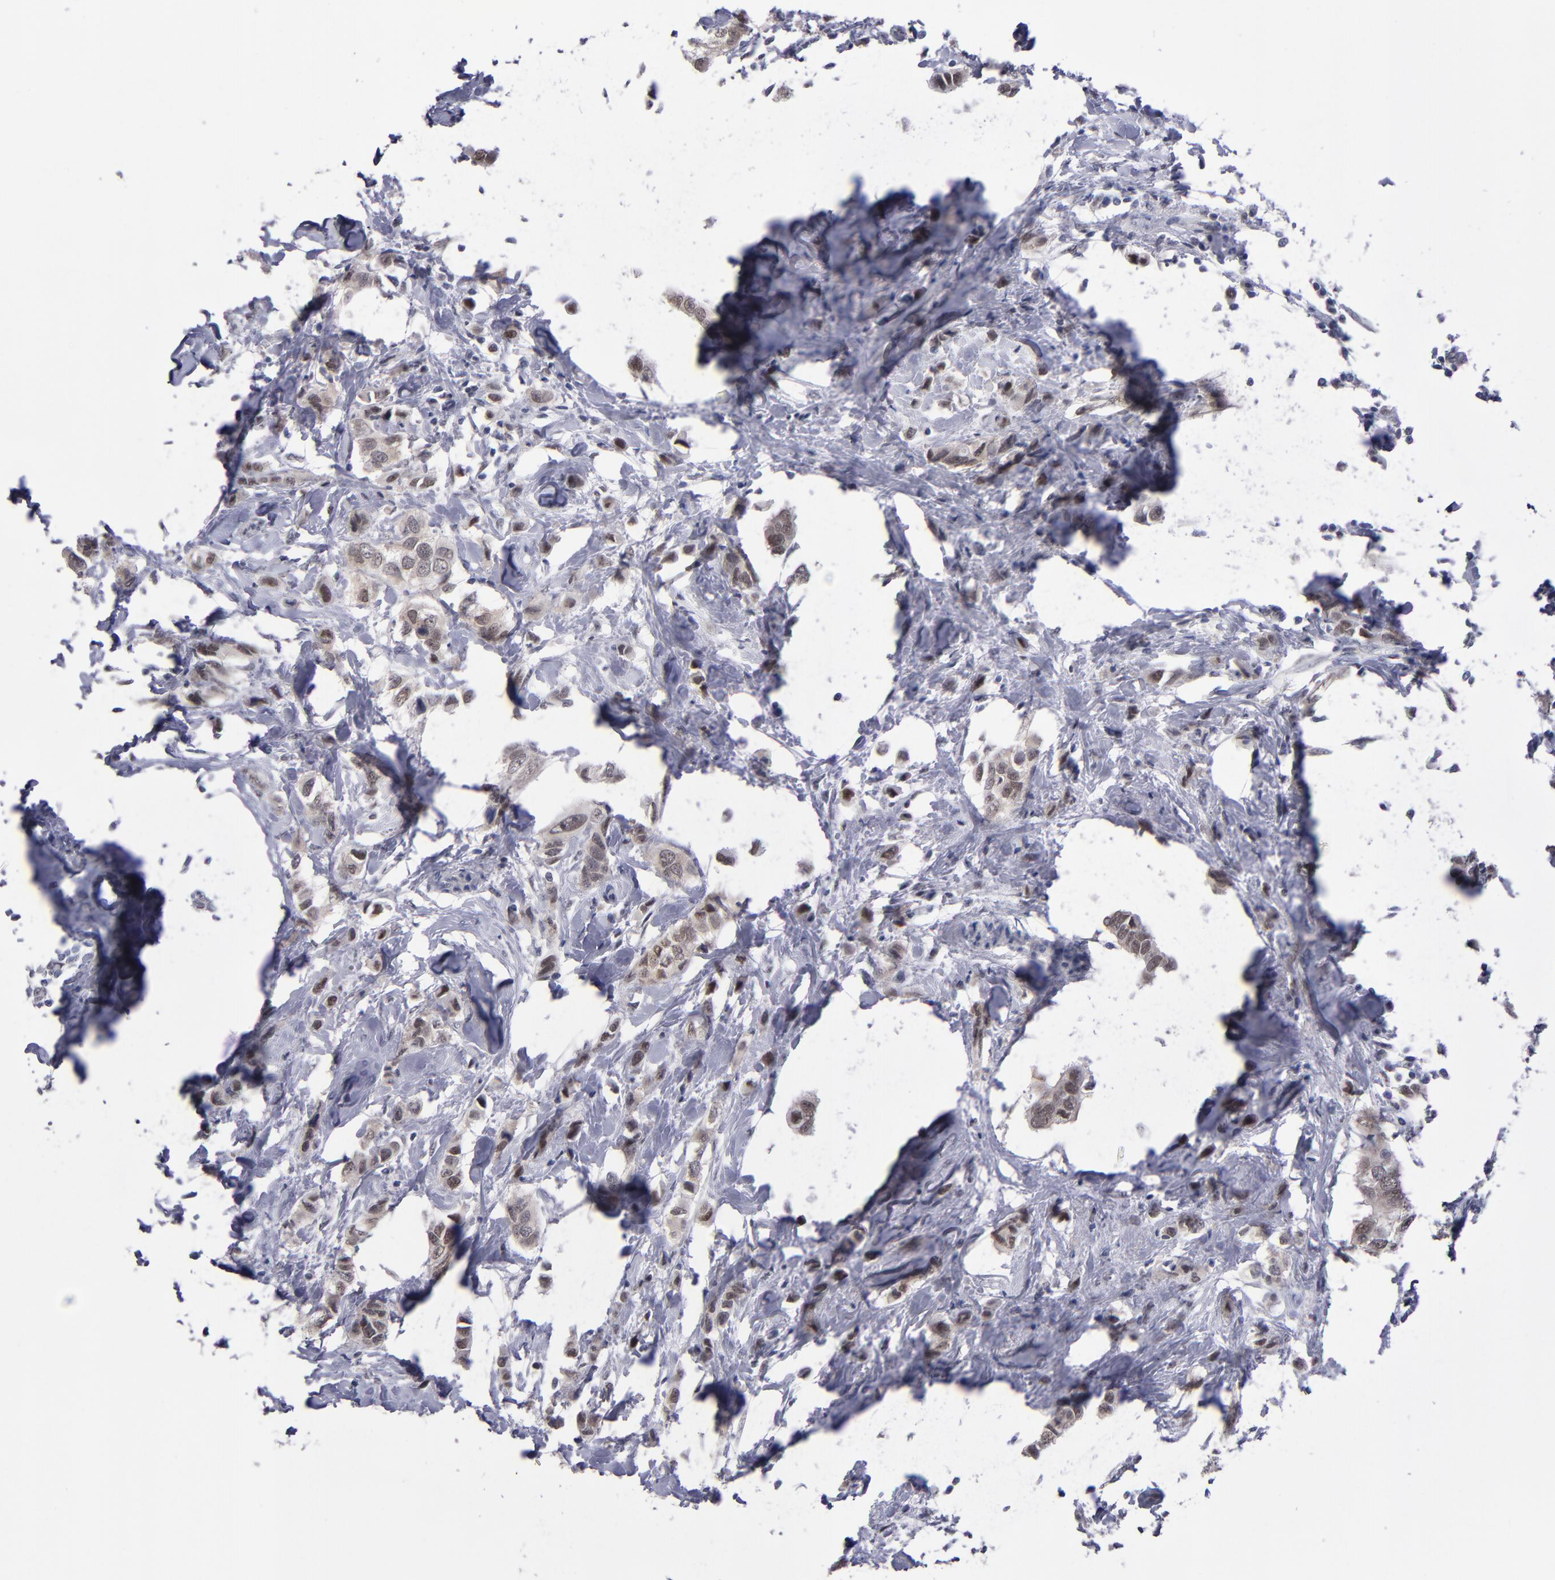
{"staining": {"intensity": "weak", "quantity": ">75%", "location": "cytoplasmic/membranous,nuclear"}, "tissue": "breast cancer", "cell_type": "Tumor cells", "image_type": "cancer", "snomed": [{"axis": "morphology", "description": "Normal tissue, NOS"}, {"axis": "morphology", "description": "Duct carcinoma"}, {"axis": "topography", "description": "Breast"}], "caption": "There is low levels of weak cytoplasmic/membranous and nuclear expression in tumor cells of breast cancer (intraductal carcinoma), as demonstrated by immunohistochemical staining (brown color).", "gene": "OTUB2", "patient": {"sex": "female", "age": 50}}